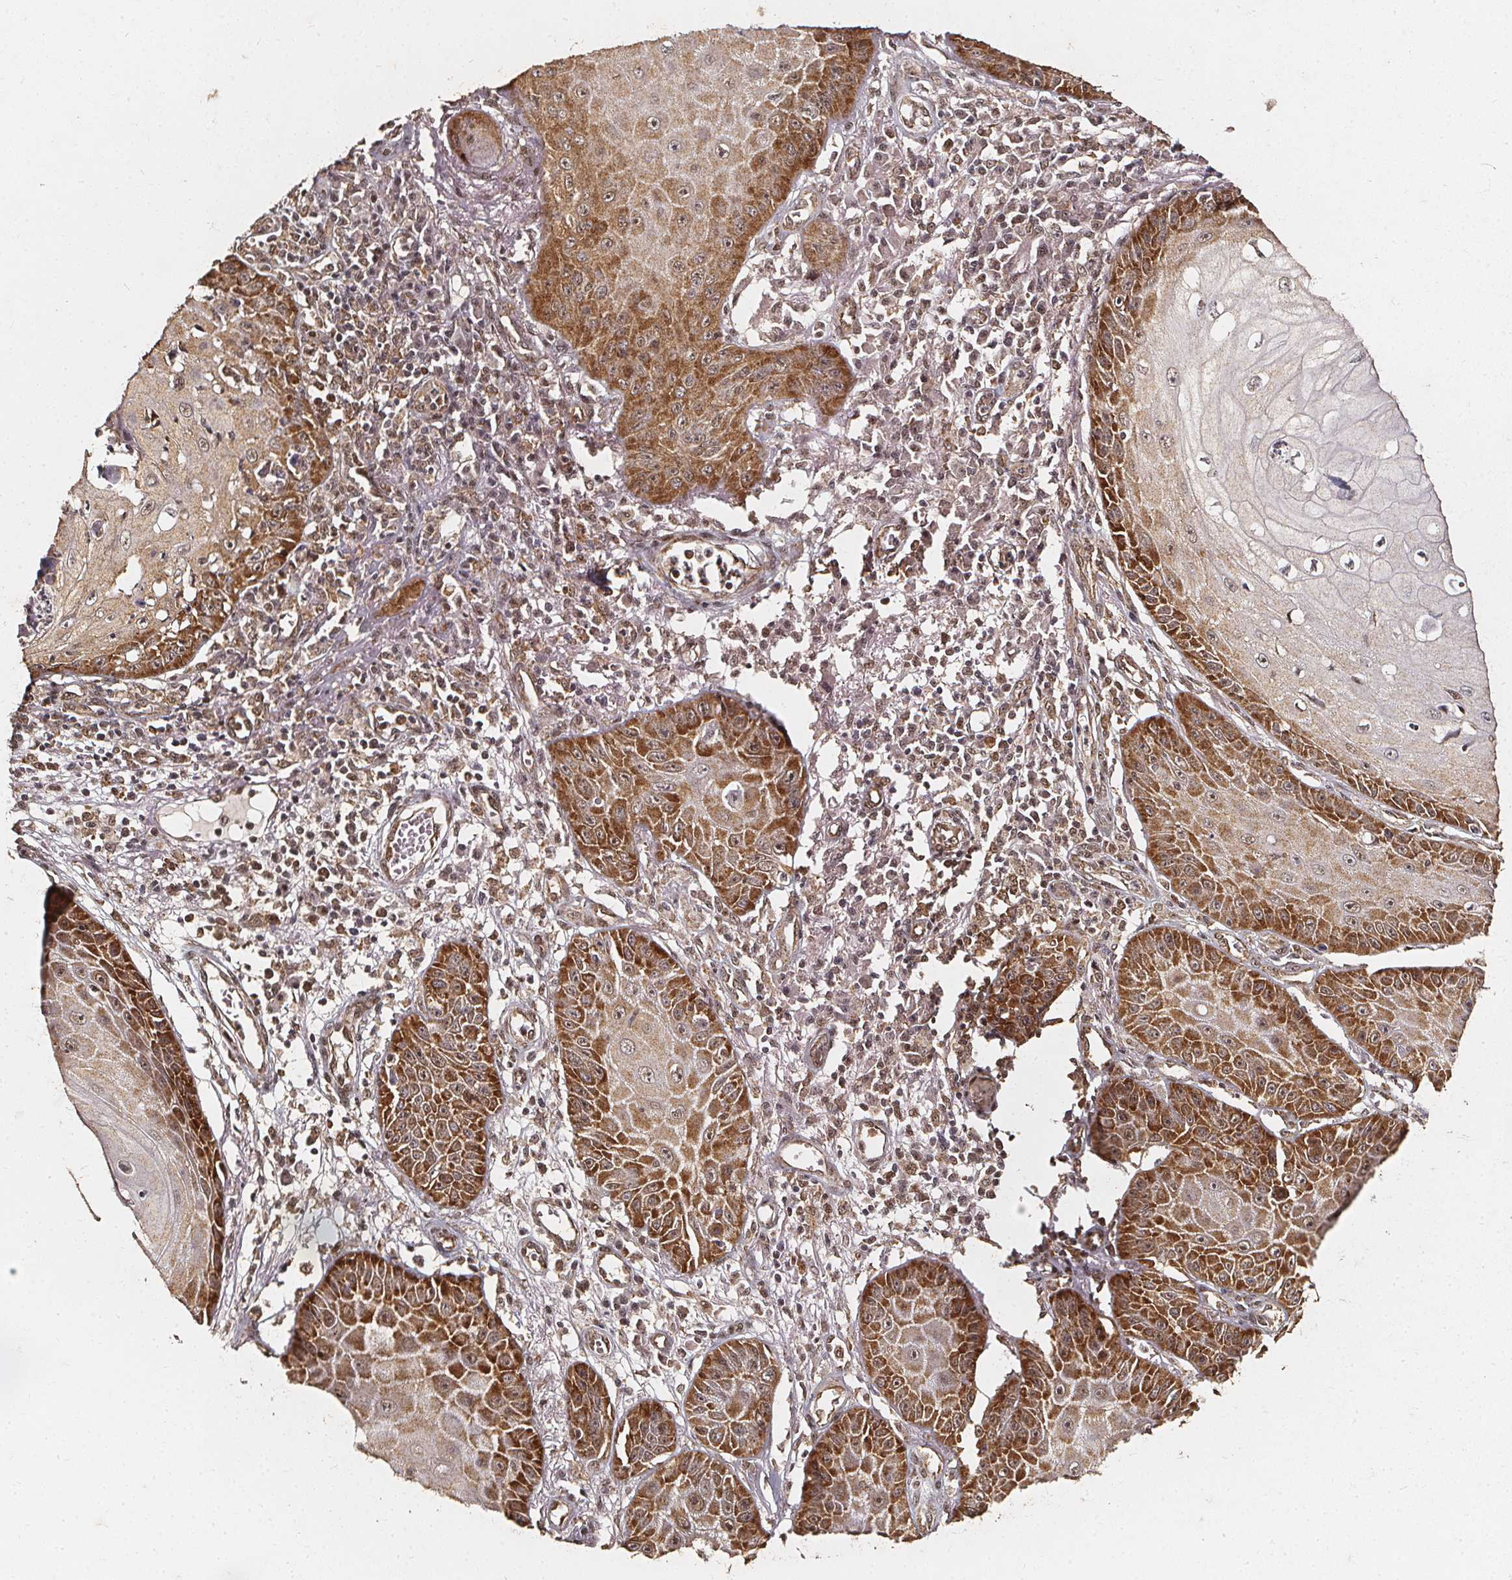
{"staining": {"intensity": "moderate", "quantity": ">75%", "location": "cytoplasmic/membranous,nuclear"}, "tissue": "skin cancer", "cell_type": "Tumor cells", "image_type": "cancer", "snomed": [{"axis": "morphology", "description": "Squamous cell carcinoma, NOS"}, {"axis": "topography", "description": "Skin"}], "caption": "Moderate cytoplasmic/membranous and nuclear expression for a protein is appreciated in about >75% of tumor cells of skin cancer (squamous cell carcinoma) using immunohistochemistry (IHC).", "gene": "SMN1", "patient": {"sex": "male", "age": 70}}